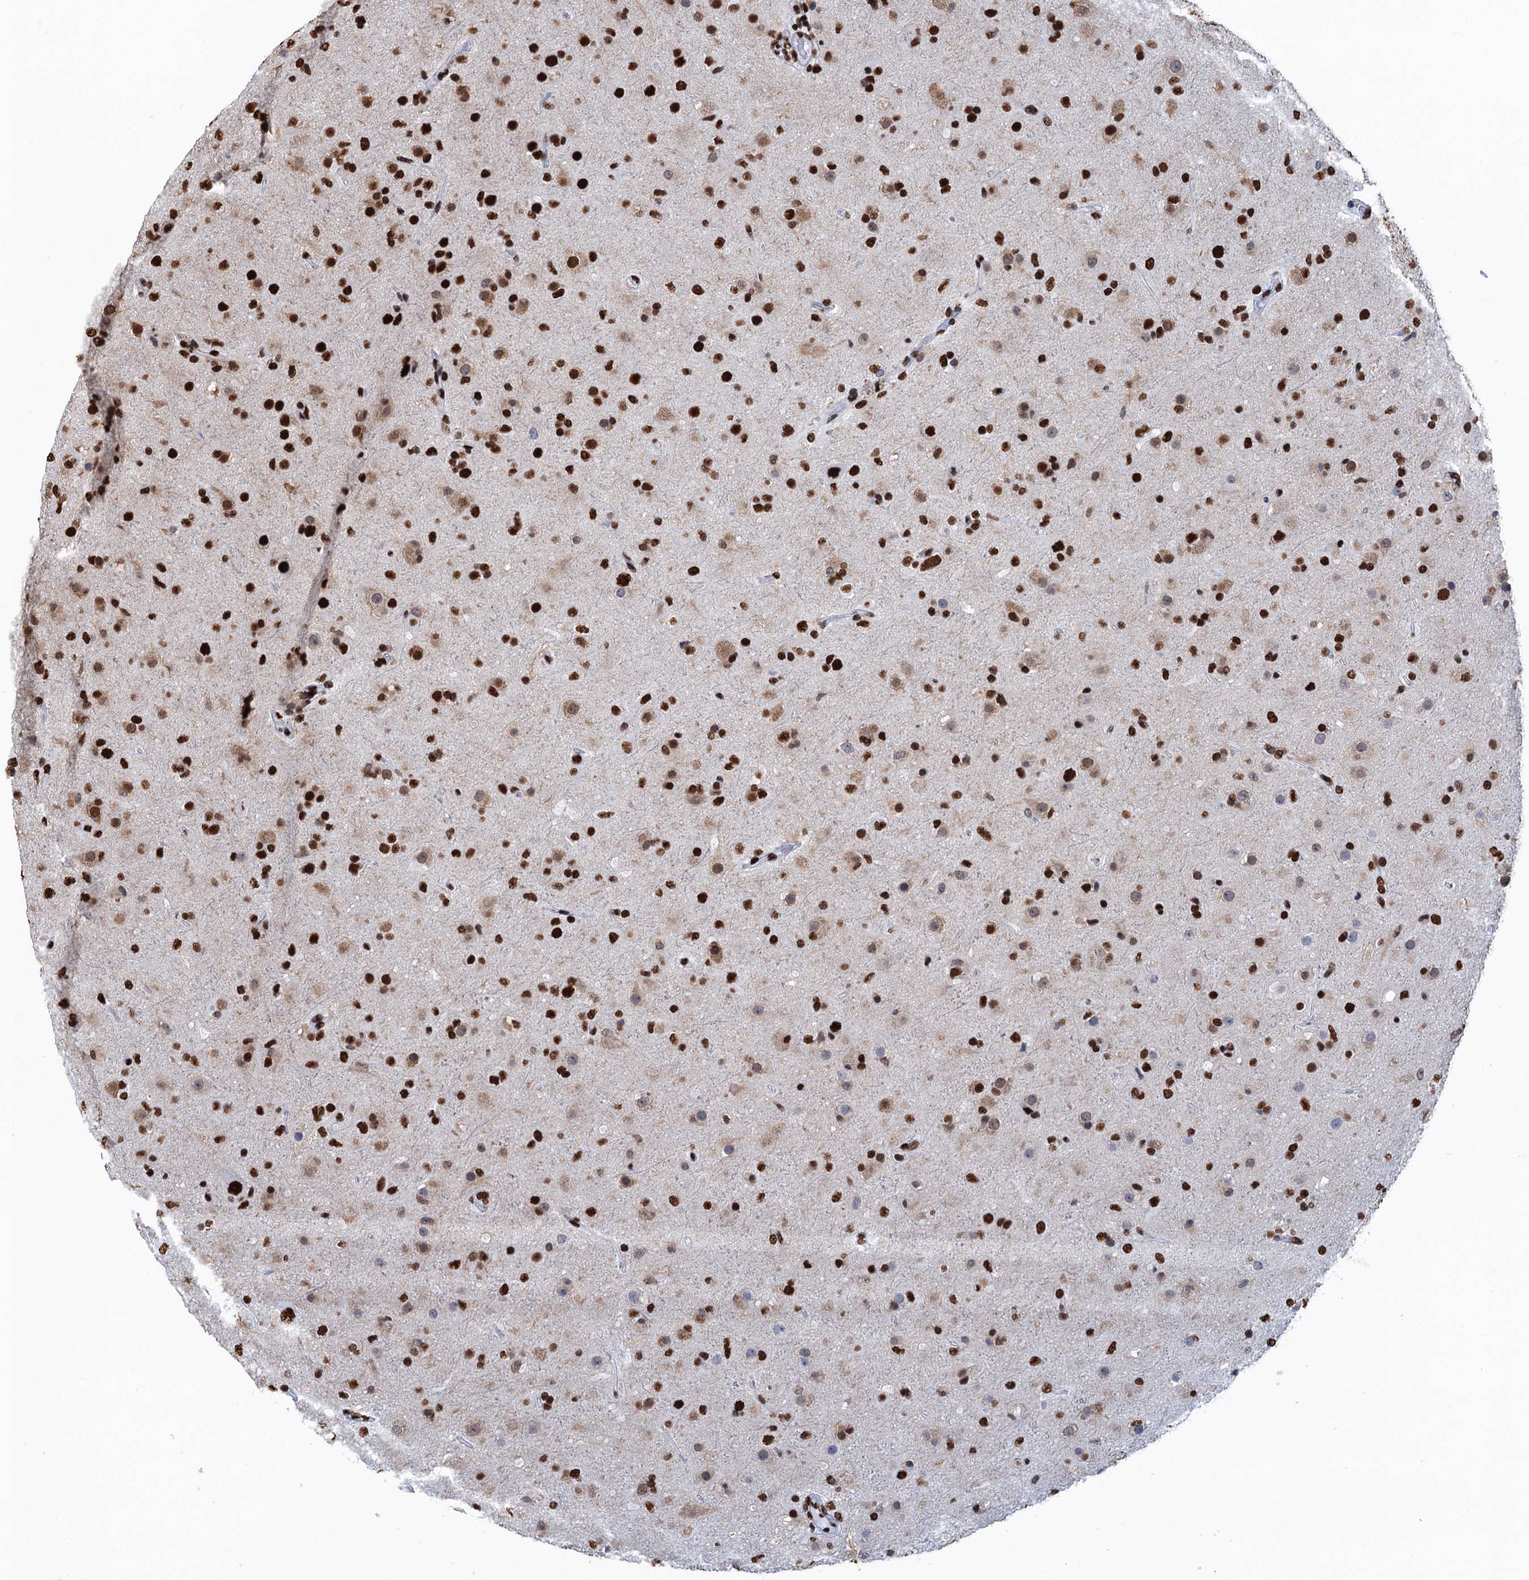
{"staining": {"intensity": "strong", "quantity": ">75%", "location": "nuclear"}, "tissue": "glioma", "cell_type": "Tumor cells", "image_type": "cancer", "snomed": [{"axis": "morphology", "description": "Glioma, malignant, Low grade"}, {"axis": "topography", "description": "Brain"}], "caption": "An image of human low-grade glioma (malignant) stained for a protein exhibits strong nuclear brown staining in tumor cells.", "gene": "UBA2", "patient": {"sex": "male", "age": 65}}